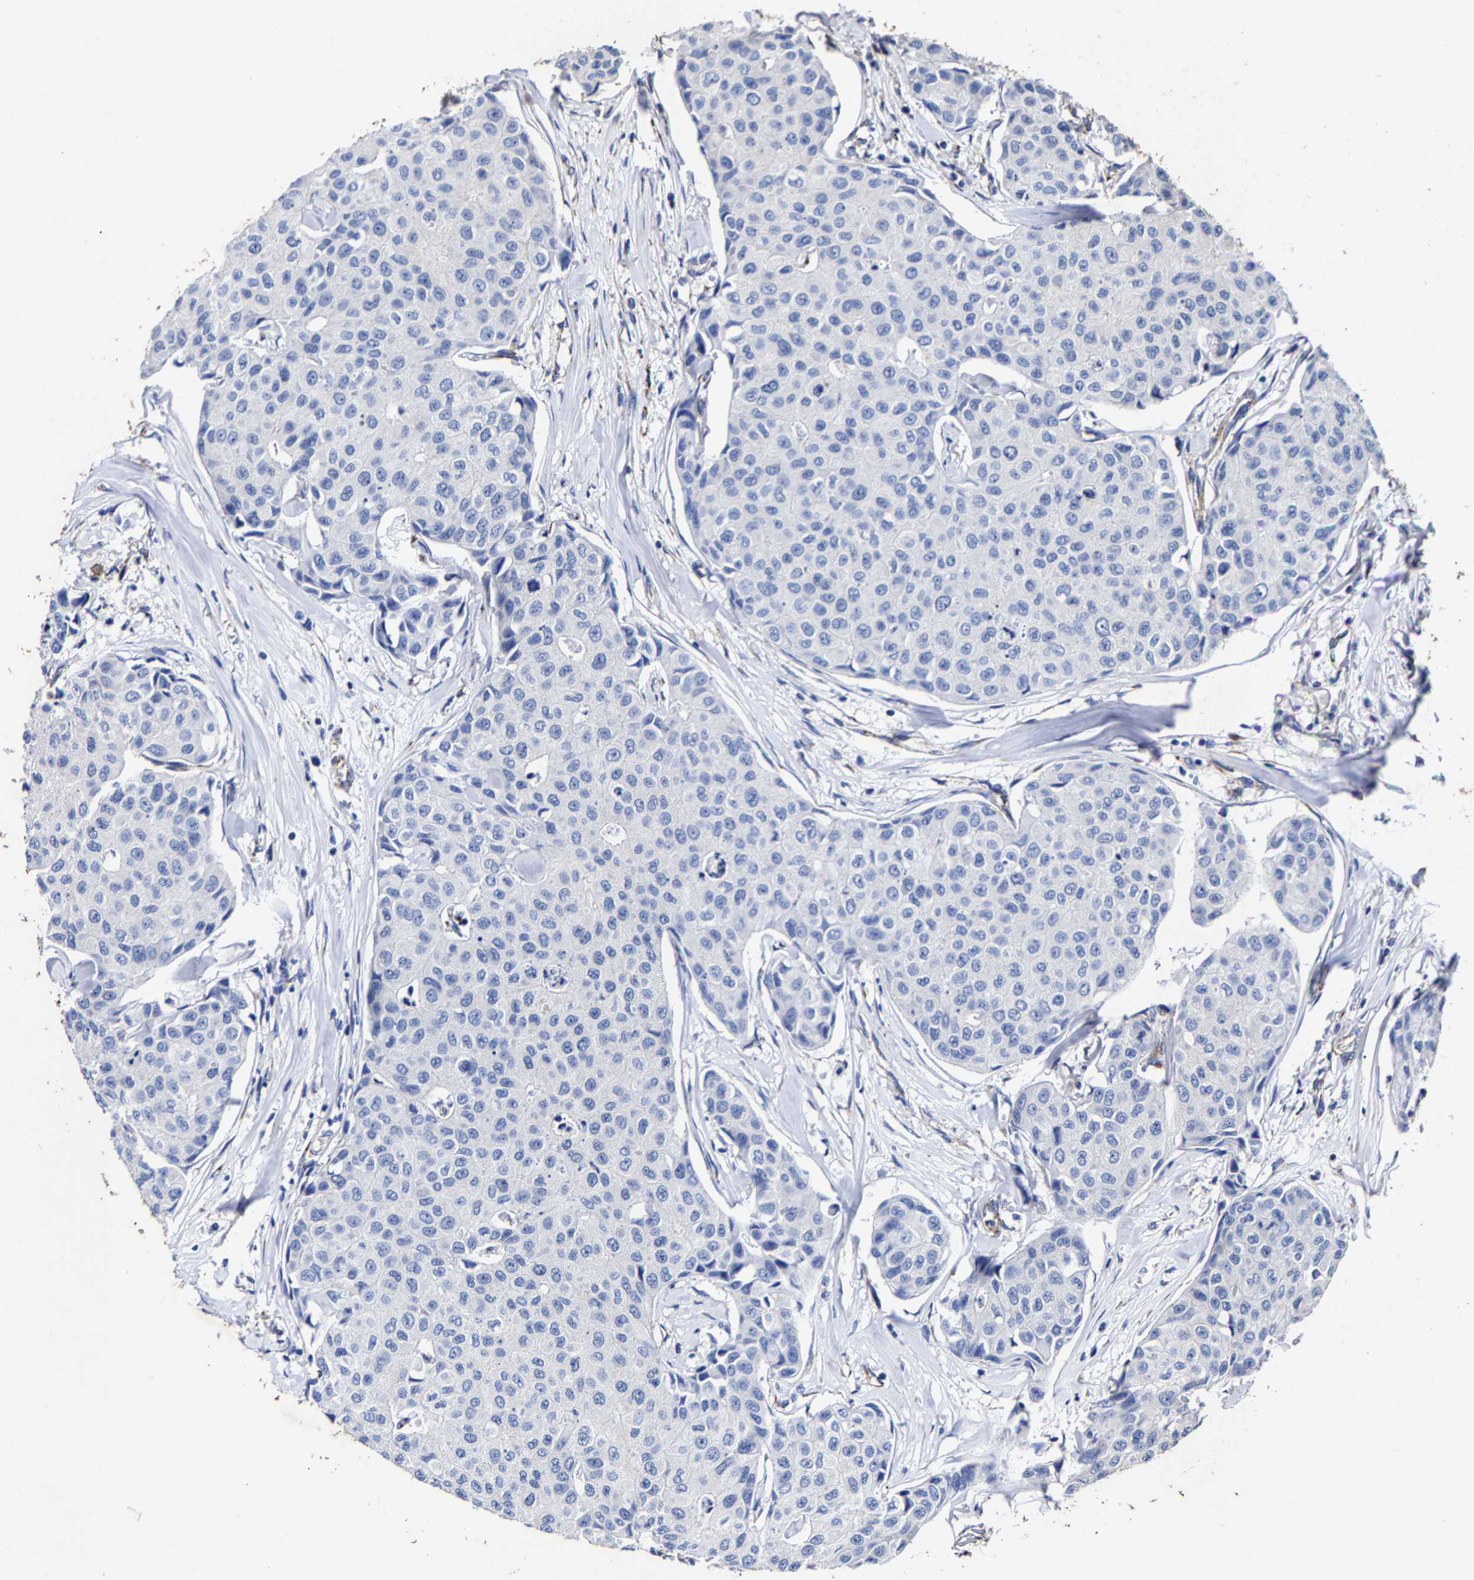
{"staining": {"intensity": "negative", "quantity": "none", "location": "none"}, "tissue": "breast cancer", "cell_type": "Tumor cells", "image_type": "cancer", "snomed": [{"axis": "morphology", "description": "Duct carcinoma"}, {"axis": "topography", "description": "Breast"}], "caption": "DAB (3,3'-diaminobenzidine) immunohistochemical staining of breast cancer (invasive ductal carcinoma) exhibits no significant expression in tumor cells.", "gene": "AASS", "patient": {"sex": "female", "age": 80}}